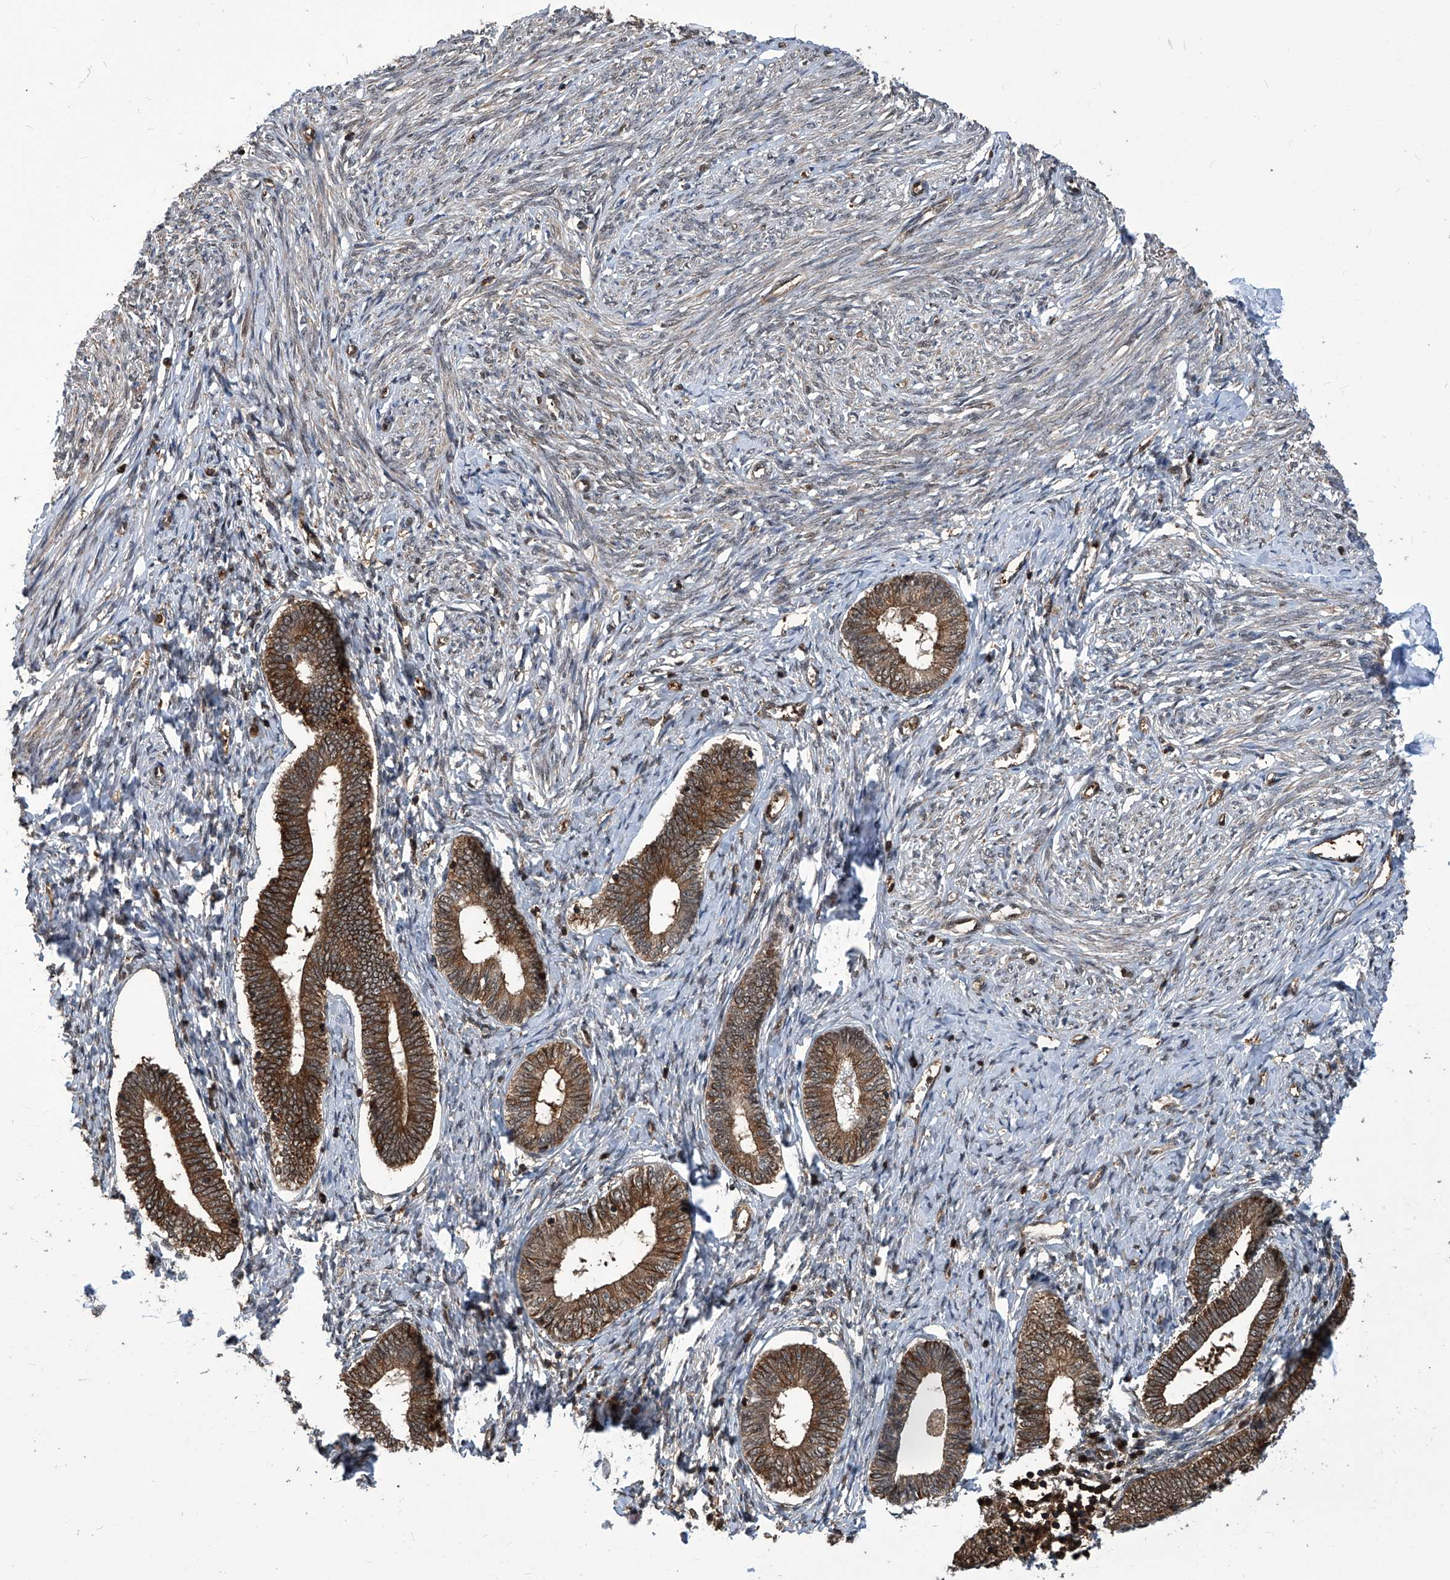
{"staining": {"intensity": "weak", "quantity": "<25%", "location": "cytoplasmic/membranous"}, "tissue": "endometrium", "cell_type": "Cells in endometrial stroma", "image_type": "normal", "snomed": [{"axis": "morphology", "description": "Normal tissue, NOS"}, {"axis": "topography", "description": "Endometrium"}], "caption": "There is no significant positivity in cells in endometrial stroma of endometrium.", "gene": "PSMB1", "patient": {"sex": "female", "age": 72}}